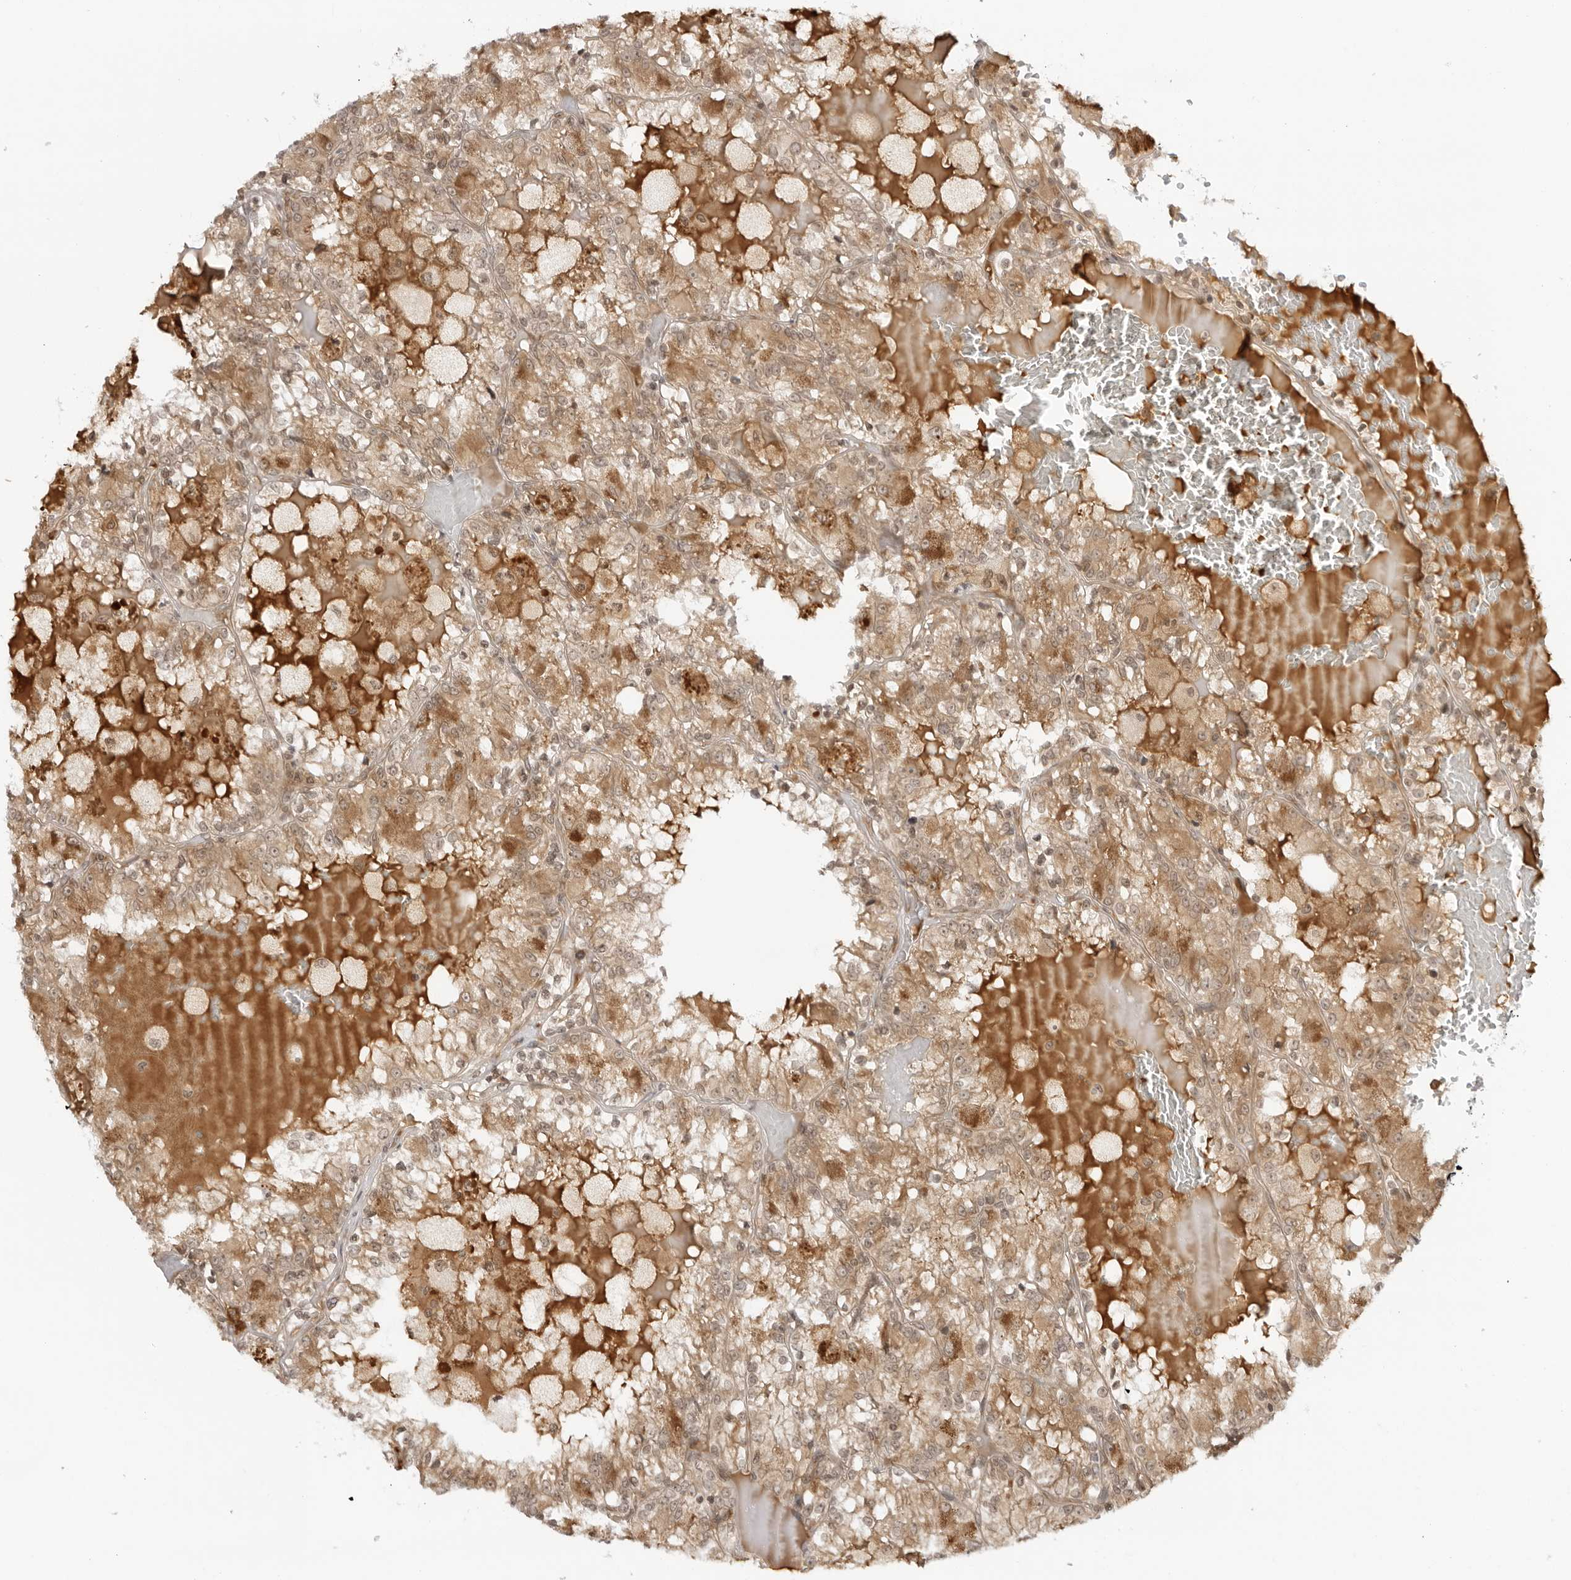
{"staining": {"intensity": "moderate", "quantity": ">75%", "location": "cytoplasmic/membranous"}, "tissue": "renal cancer", "cell_type": "Tumor cells", "image_type": "cancer", "snomed": [{"axis": "morphology", "description": "Adenocarcinoma, NOS"}, {"axis": "topography", "description": "Kidney"}], "caption": "Human adenocarcinoma (renal) stained with a brown dye exhibits moderate cytoplasmic/membranous positive positivity in approximately >75% of tumor cells.", "gene": "PRRC2C", "patient": {"sex": "female", "age": 56}}